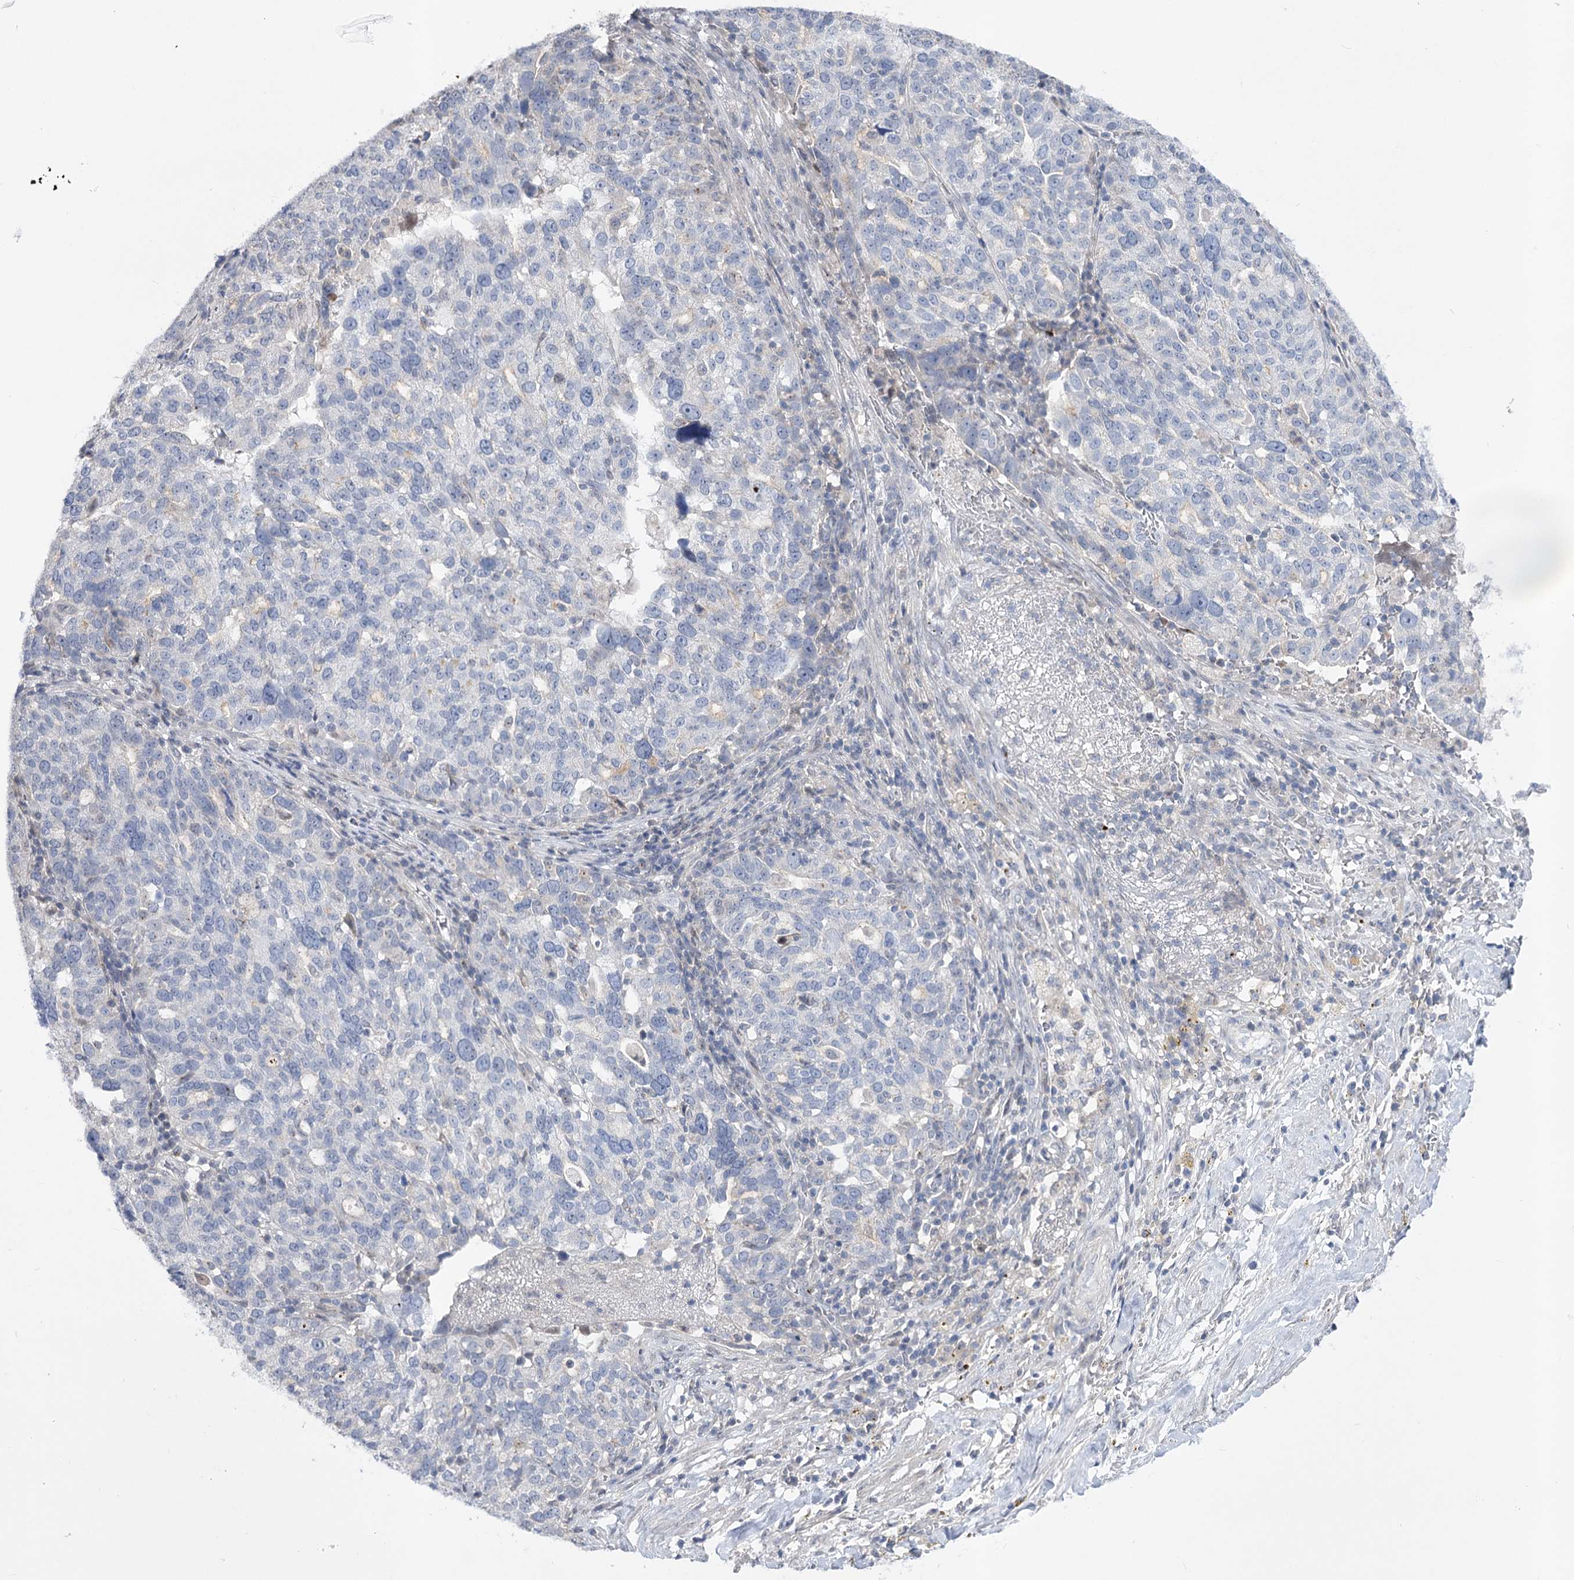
{"staining": {"intensity": "negative", "quantity": "none", "location": "none"}, "tissue": "ovarian cancer", "cell_type": "Tumor cells", "image_type": "cancer", "snomed": [{"axis": "morphology", "description": "Cystadenocarcinoma, serous, NOS"}, {"axis": "topography", "description": "Ovary"}], "caption": "IHC of human ovarian cancer (serous cystadenocarcinoma) shows no expression in tumor cells.", "gene": "ATP10B", "patient": {"sex": "female", "age": 59}}